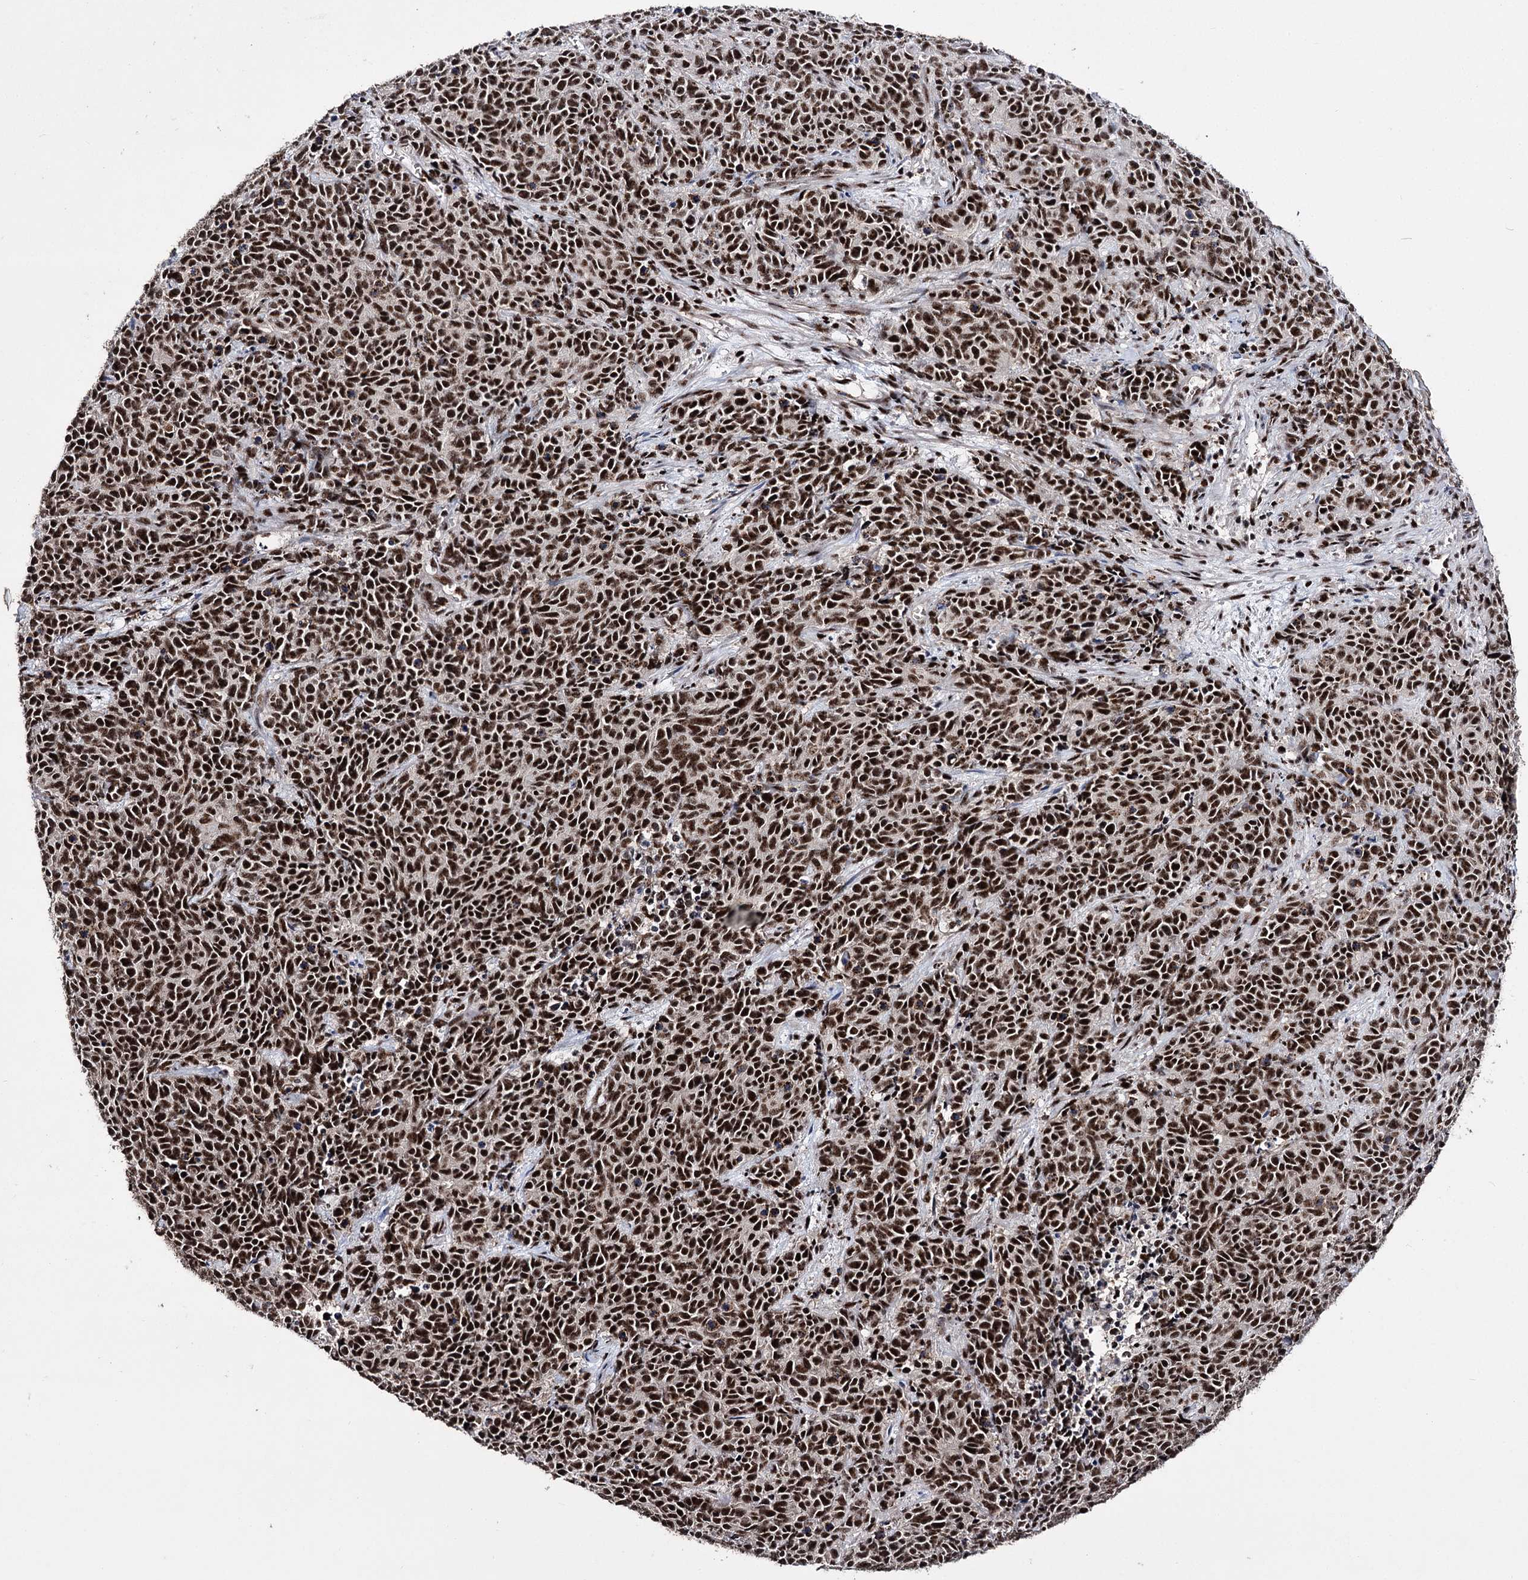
{"staining": {"intensity": "strong", "quantity": ">75%", "location": "nuclear"}, "tissue": "cervical cancer", "cell_type": "Tumor cells", "image_type": "cancer", "snomed": [{"axis": "morphology", "description": "Squamous cell carcinoma, NOS"}, {"axis": "topography", "description": "Cervix"}], "caption": "Human cervical cancer stained with a protein marker exhibits strong staining in tumor cells.", "gene": "PRPF40A", "patient": {"sex": "female", "age": 60}}